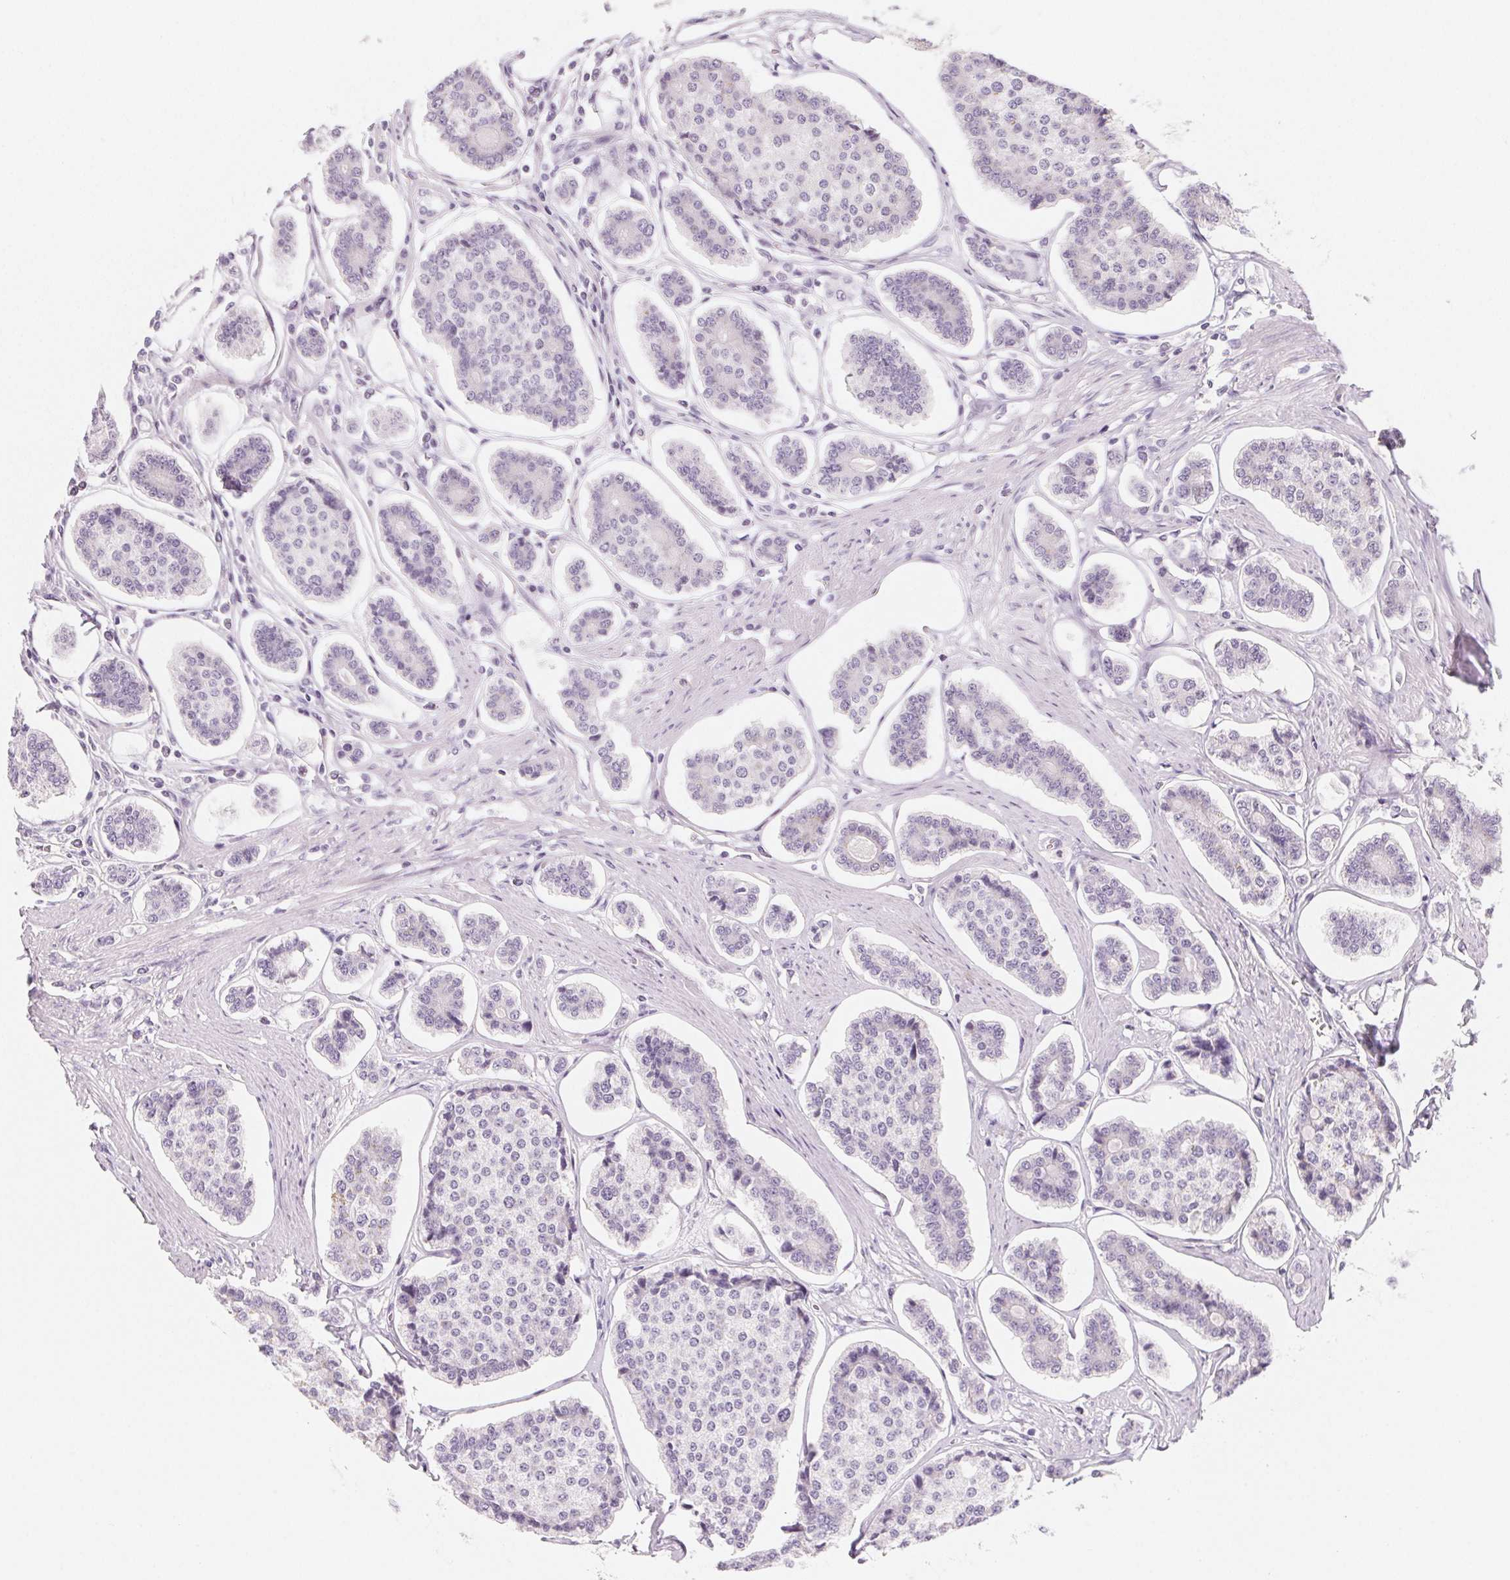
{"staining": {"intensity": "negative", "quantity": "none", "location": "none"}, "tissue": "carcinoid", "cell_type": "Tumor cells", "image_type": "cancer", "snomed": [{"axis": "morphology", "description": "Carcinoid, malignant, NOS"}, {"axis": "topography", "description": "Small intestine"}], "caption": "Carcinoid was stained to show a protein in brown. There is no significant expression in tumor cells. (Immunohistochemistry, brightfield microscopy, high magnification).", "gene": "SH3GL2", "patient": {"sex": "female", "age": 65}}